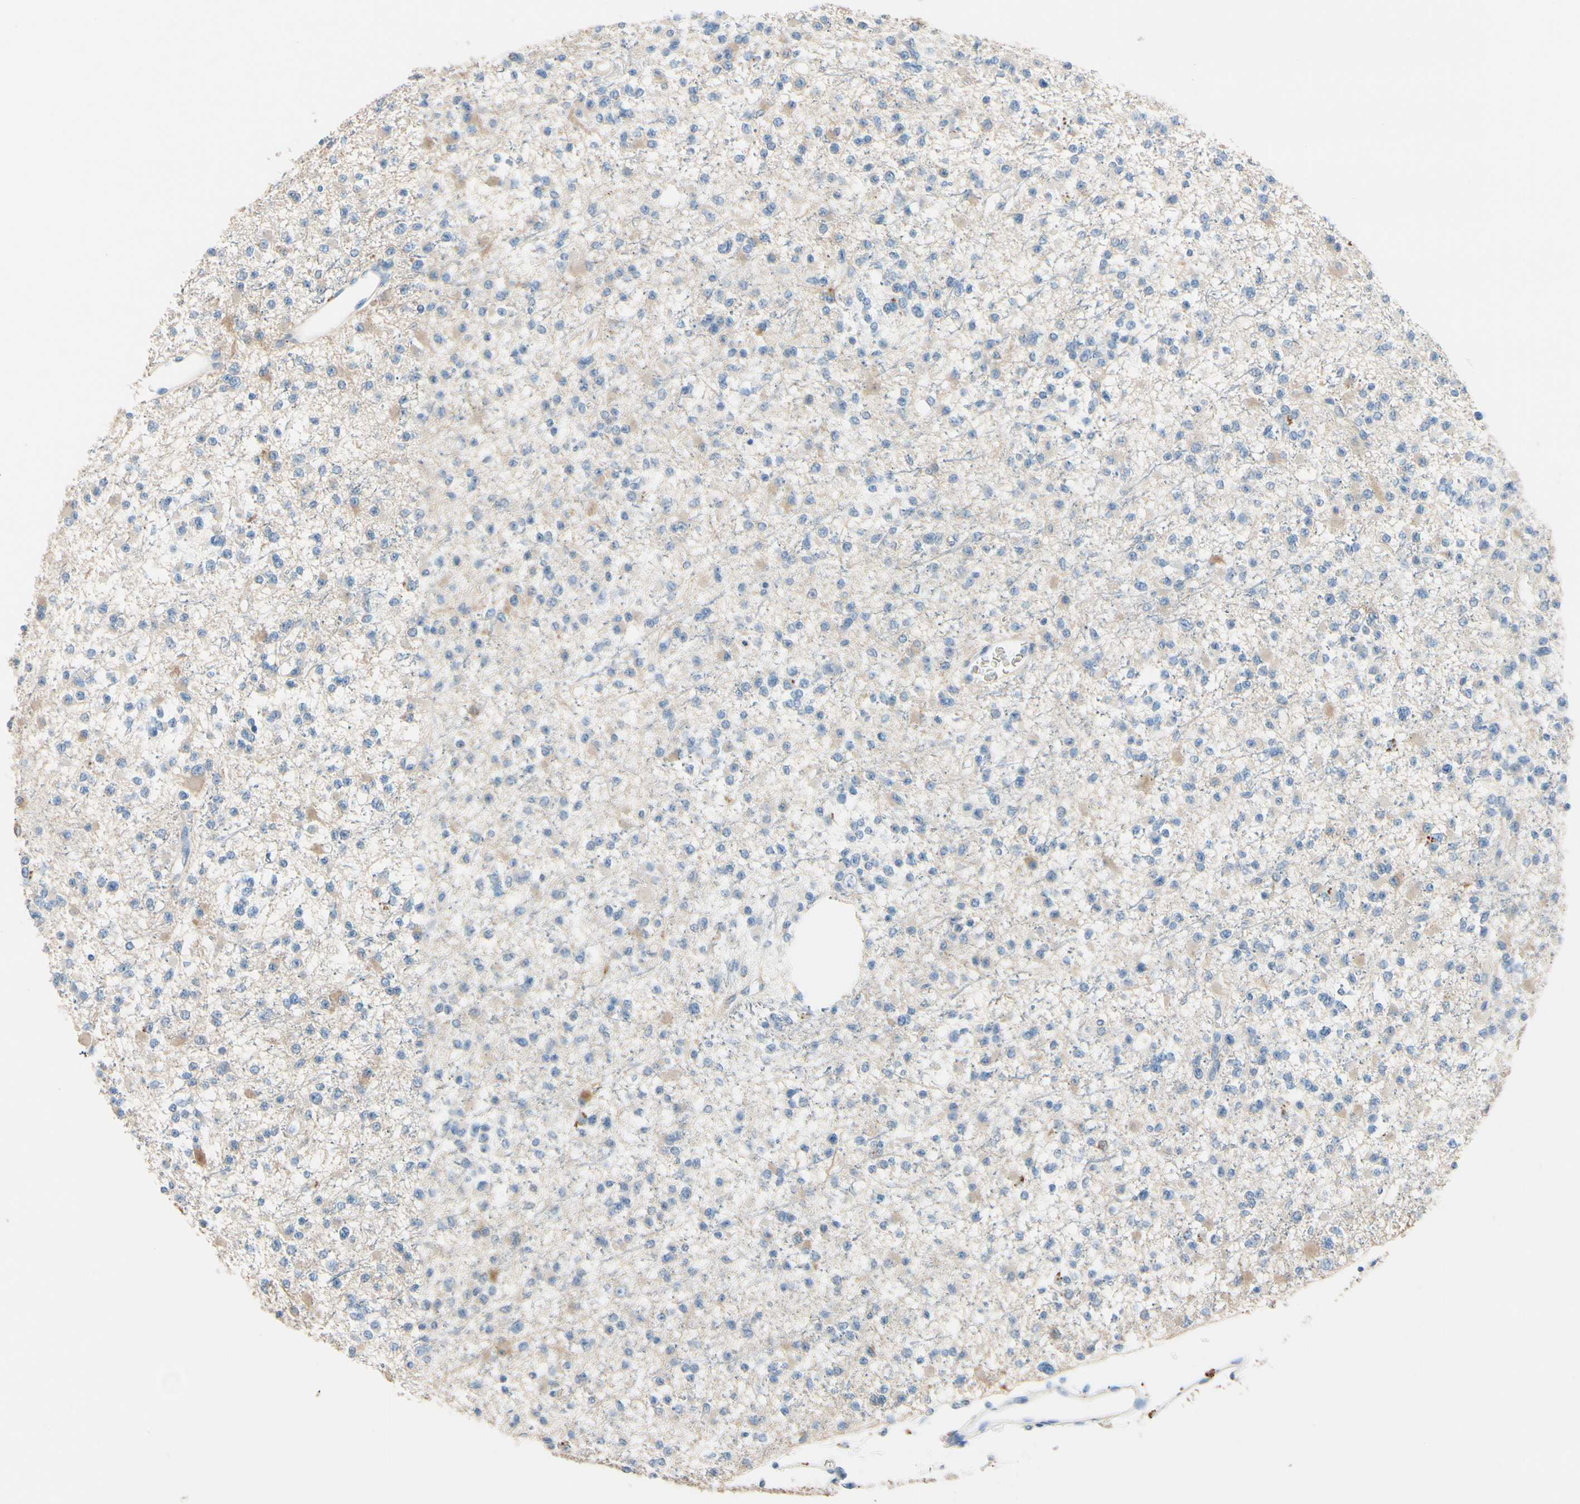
{"staining": {"intensity": "weak", "quantity": "<25%", "location": "cytoplasmic/membranous"}, "tissue": "glioma", "cell_type": "Tumor cells", "image_type": "cancer", "snomed": [{"axis": "morphology", "description": "Glioma, malignant, Low grade"}, {"axis": "topography", "description": "Brain"}], "caption": "This image is of glioma stained with immunohistochemistry (IHC) to label a protein in brown with the nuclei are counter-stained blue. There is no expression in tumor cells.", "gene": "CKAP2", "patient": {"sex": "female", "age": 22}}